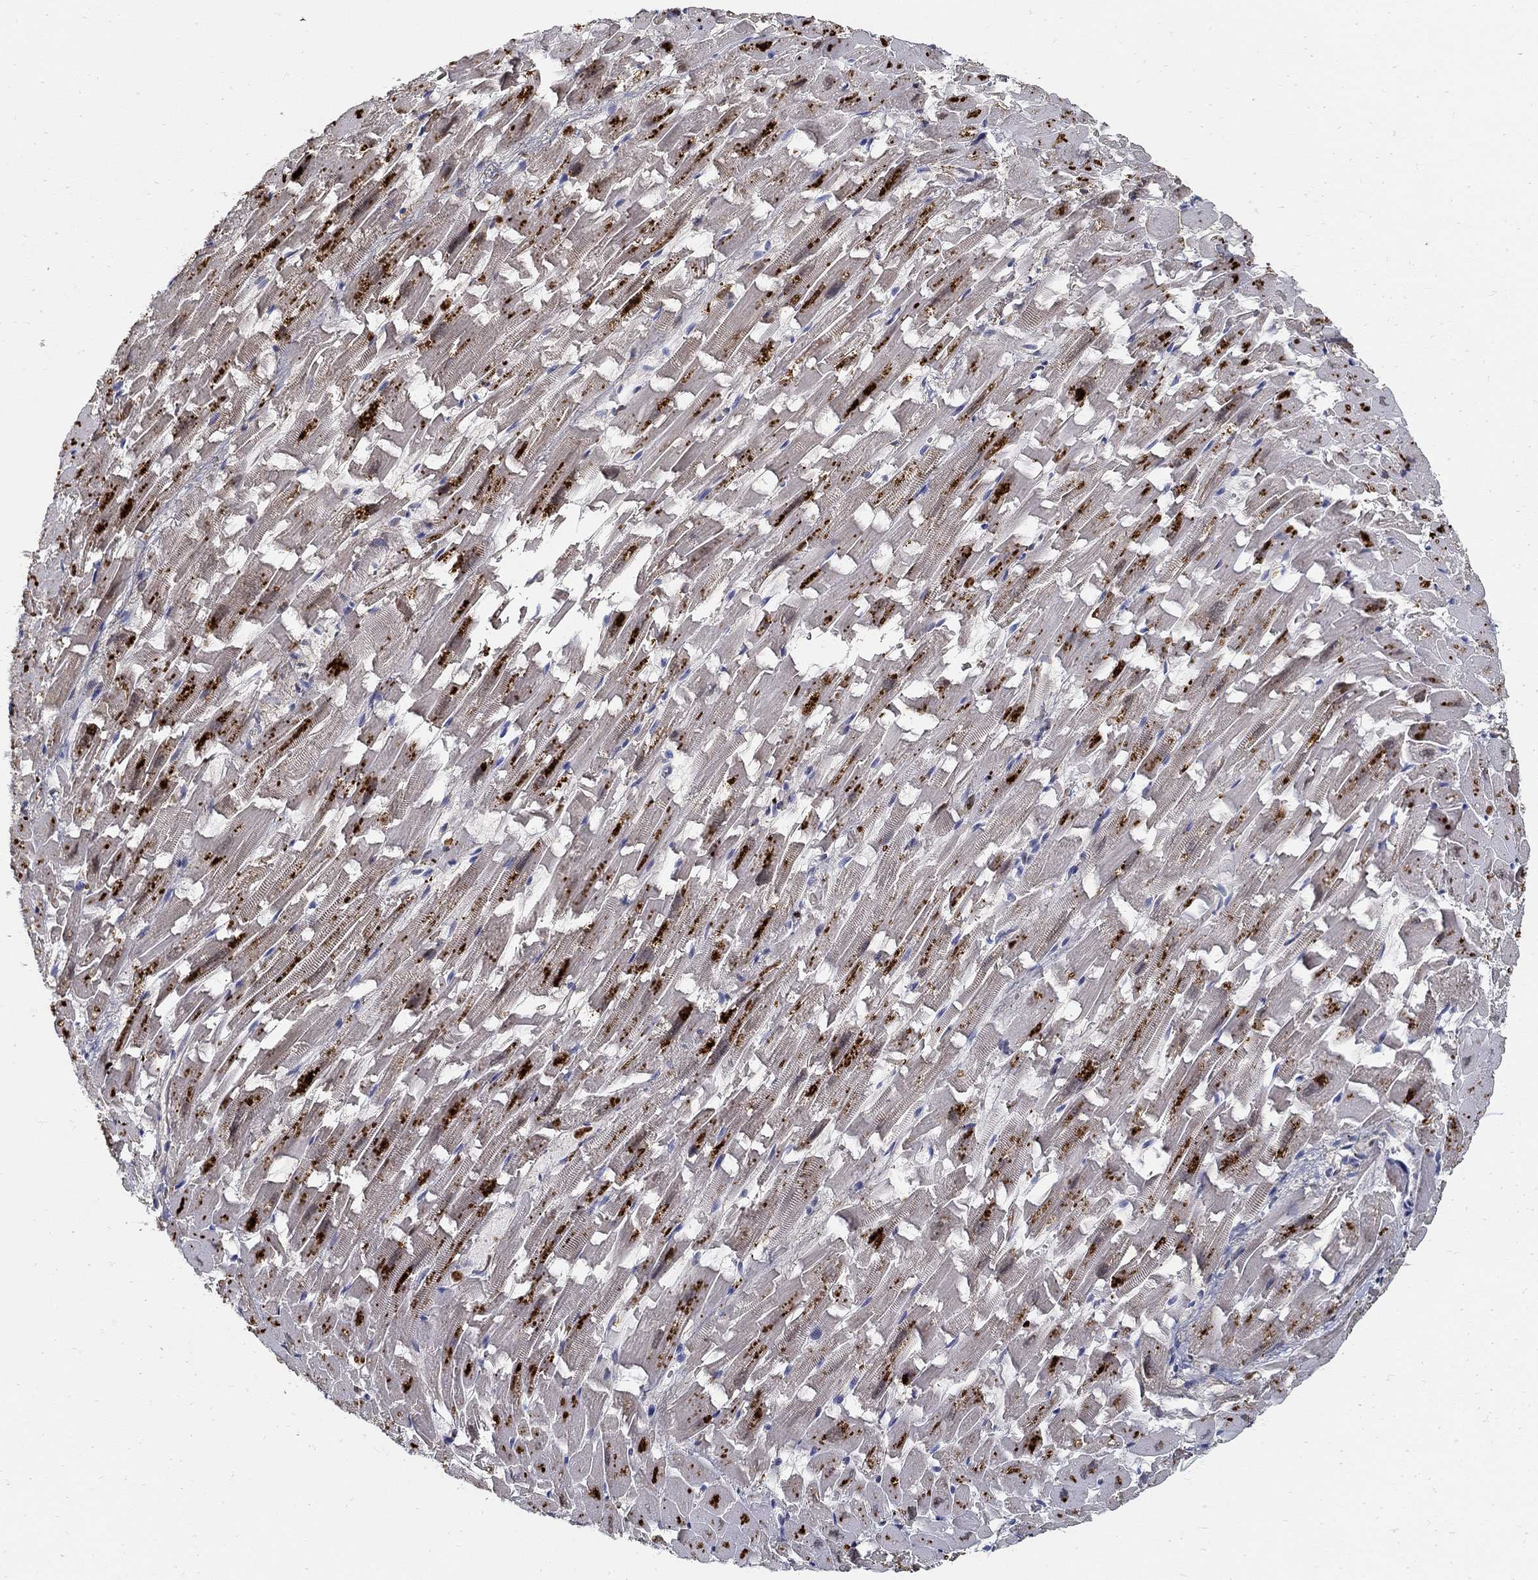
{"staining": {"intensity": "negative", "quantity": "none", "location": "none"}, "tissue": "heart muscle", "cell_type": "Cardiomyocytes", "image_type": "normal", "snomed": [{"axis": "morphology", "description": "Normal tissue, NOS"}, {"axis": "topography", "description": "Heart"}], "caption": "This is an immunohistochemistry photomicrograph of normal heart muscle. There is no positivity in cardiomyocytes.", "gene": "TGFBI", "patient": {"sex": "female", "age": 64}}